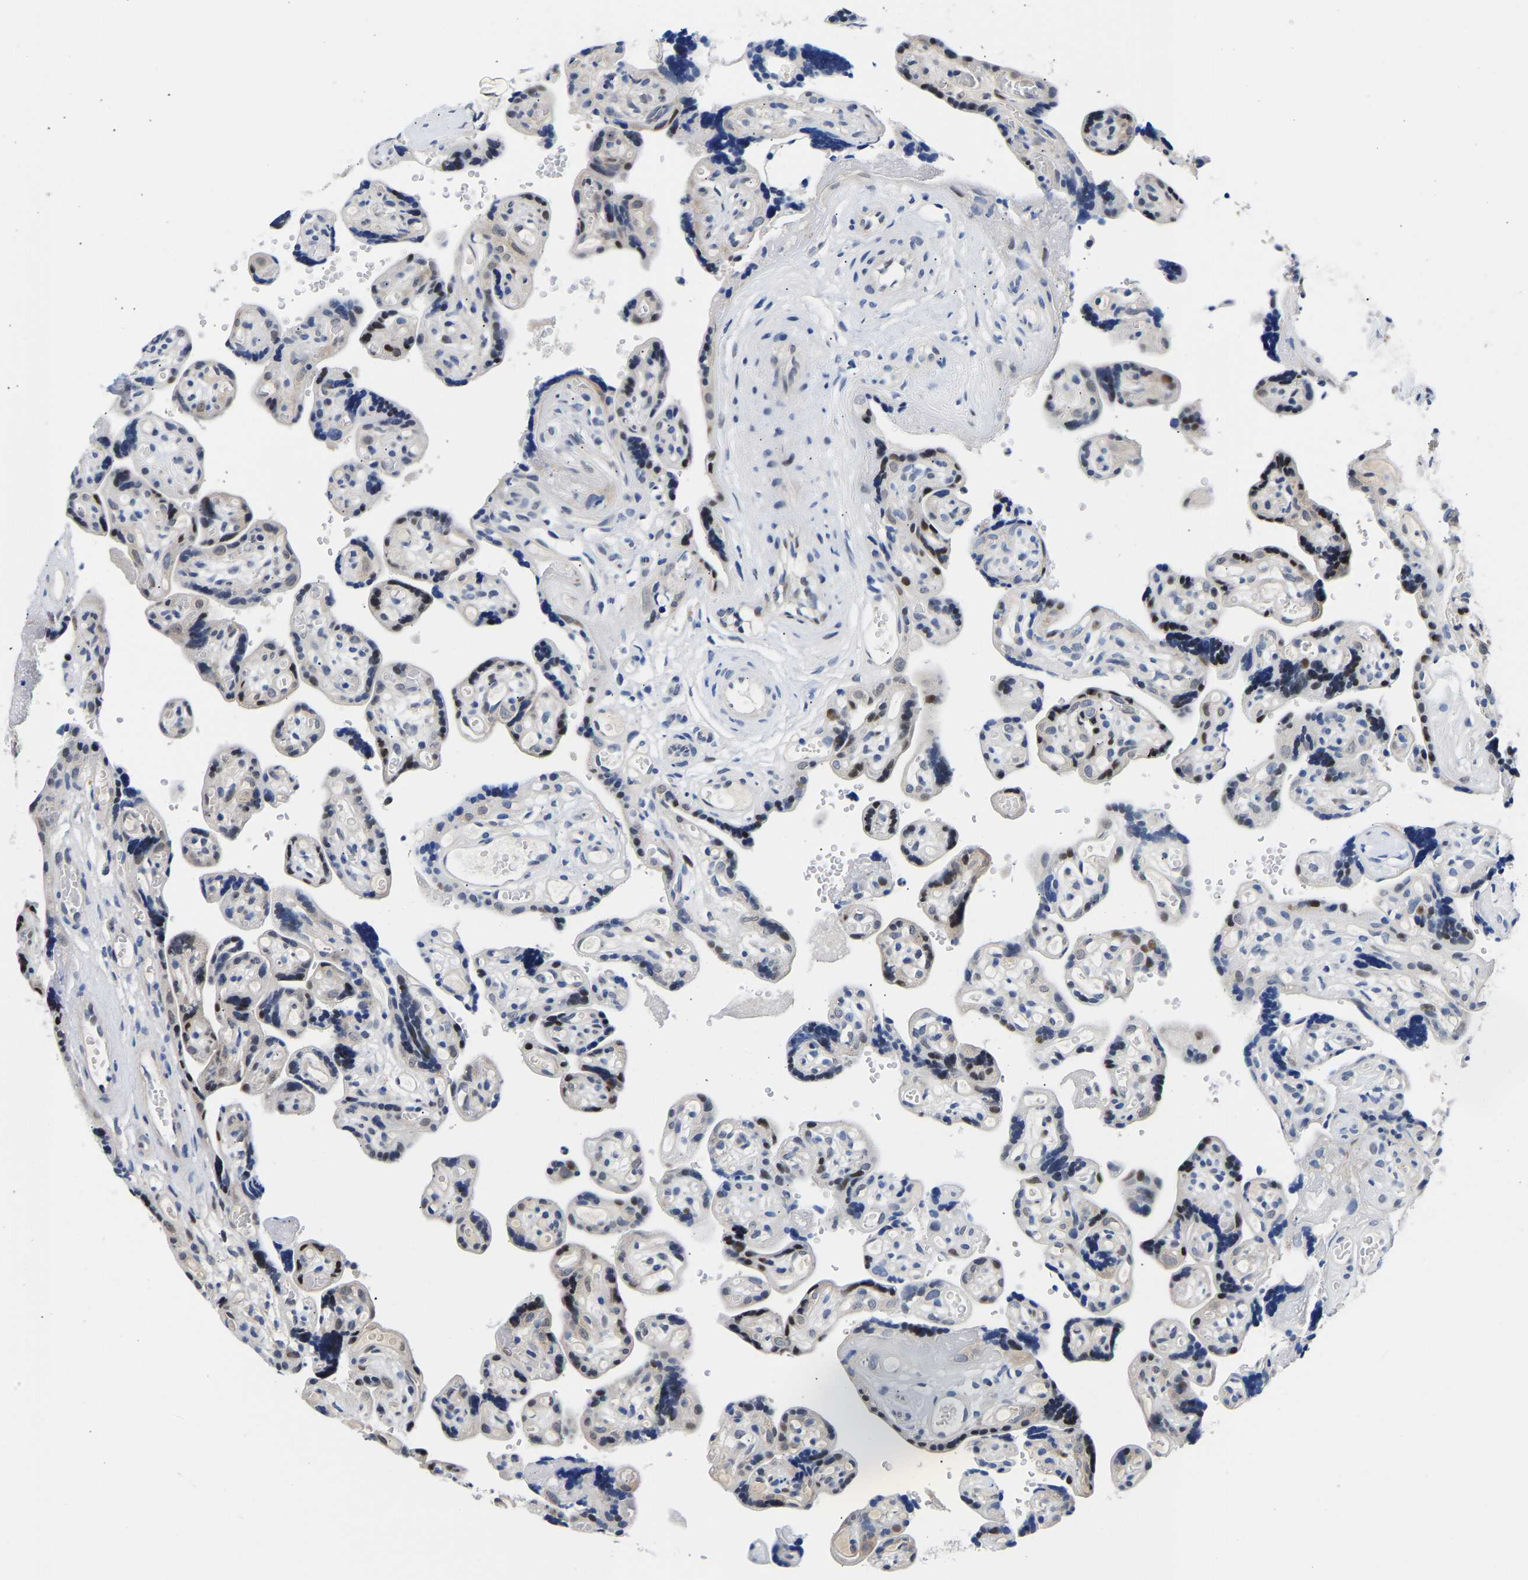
{"staining": {"intensity": "negative", "quantity": "none", "location": "none"}, "tissue": "placenta", "cell_type": "Decidual cells", "image_type": "normal", "snomed": [{"axis": "morphology", "description": "Normal tissue, NOS"}, {"axis": "topography", "description": "Placenta"}], "caption": "A micrograph of human placenta is negative for staining in decidual cells. (Stains: DAB immunohistochemistry (IHC) with hematoxylin counter stain, Microscopy: brightfield microscopy at high magnification).", "gene": "PTRHD1", "patient": {"sex": "female", "age": 30}}